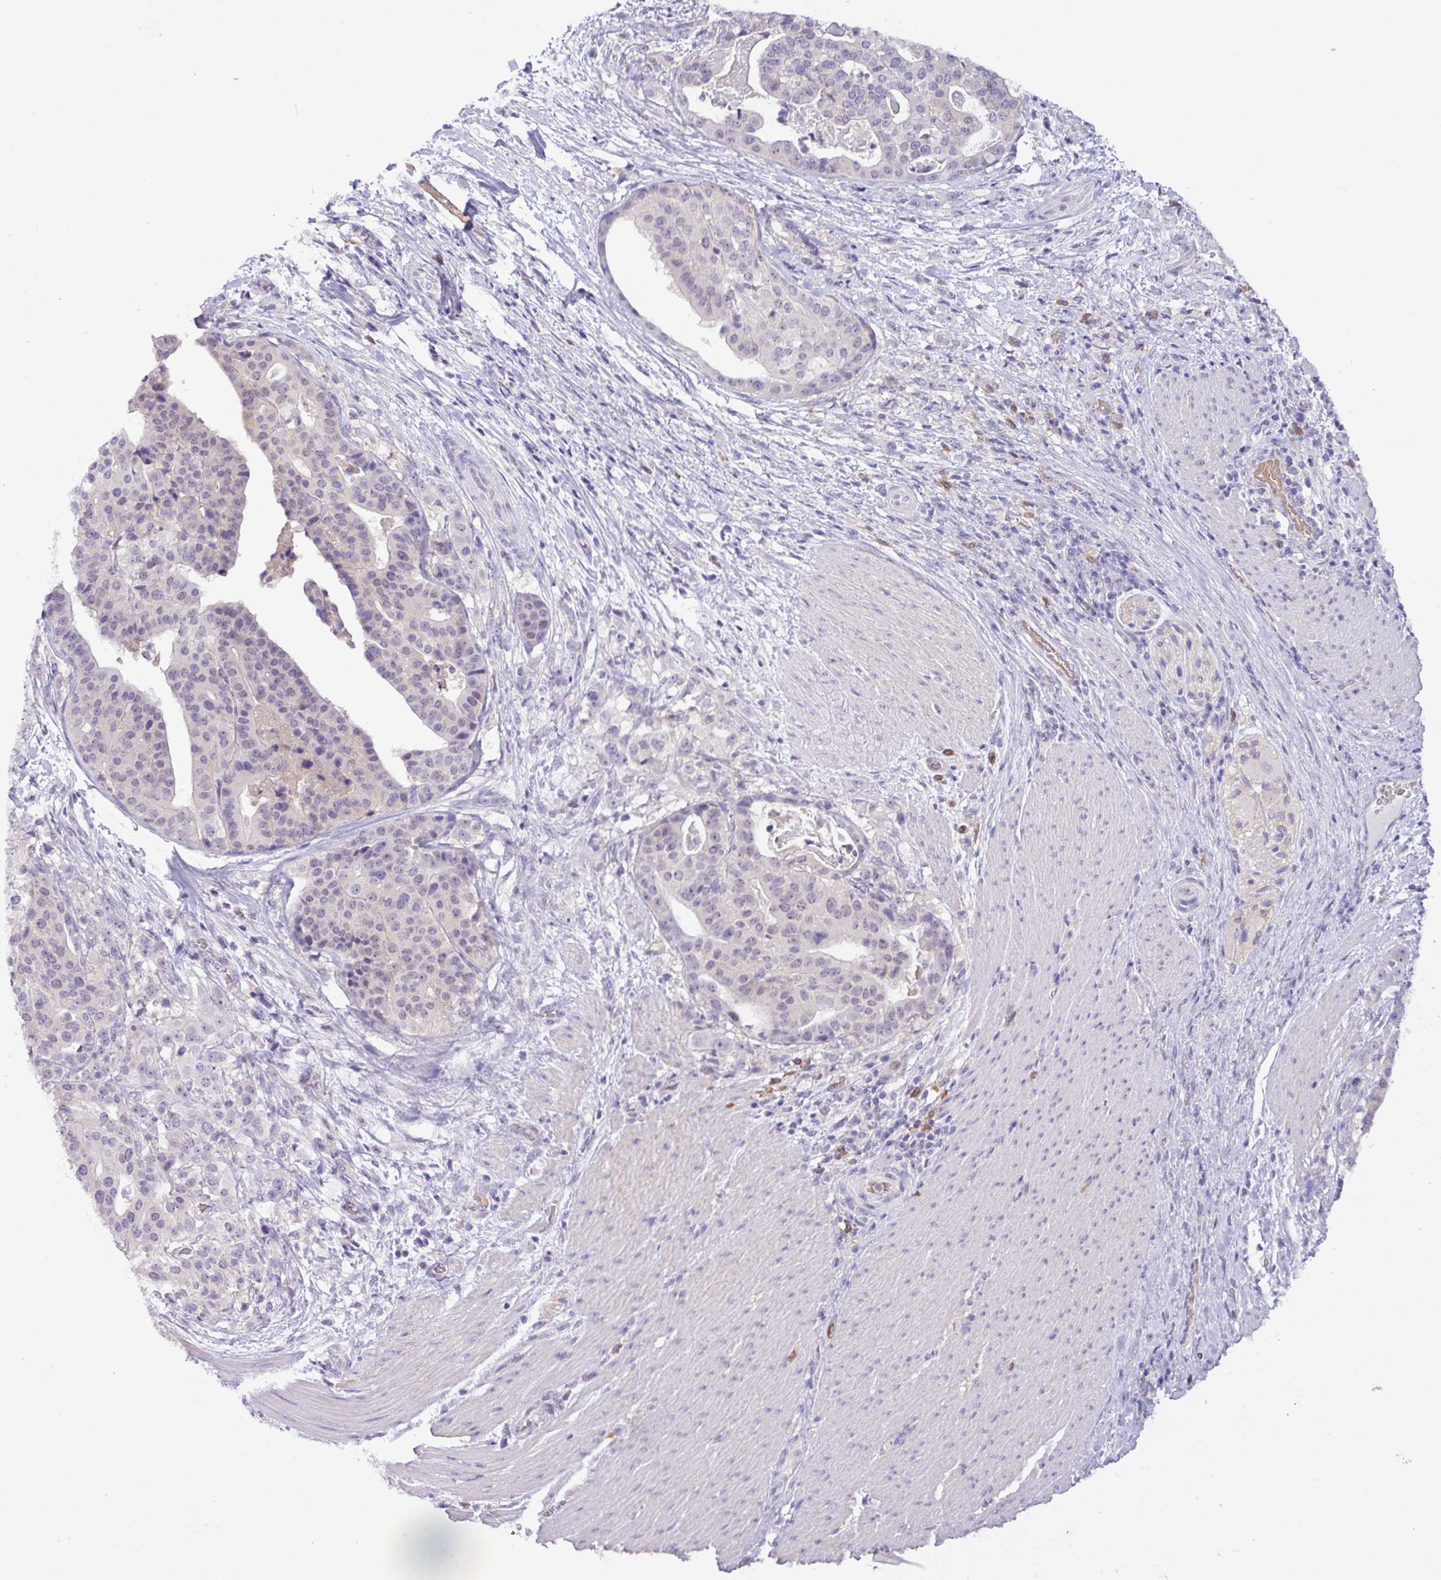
{"staining": {"intensity": "negative", "quantity": "none", "location": "none"}, "tissue": "stomach cancer", "cell_type": "Tumor cells", "image_type": "cancer", "snomed": [{"axis": "morphology", "description": "Adenocarcinoma, NOS"}, {"axis": "topography", "description": "Stomach"}], "caption": "IHC of human adenocarcinoma (stomach) exhibits no expression in tumor cells.", "gene": "TONSL", "patient": {"sex": "male", "age": 48}}